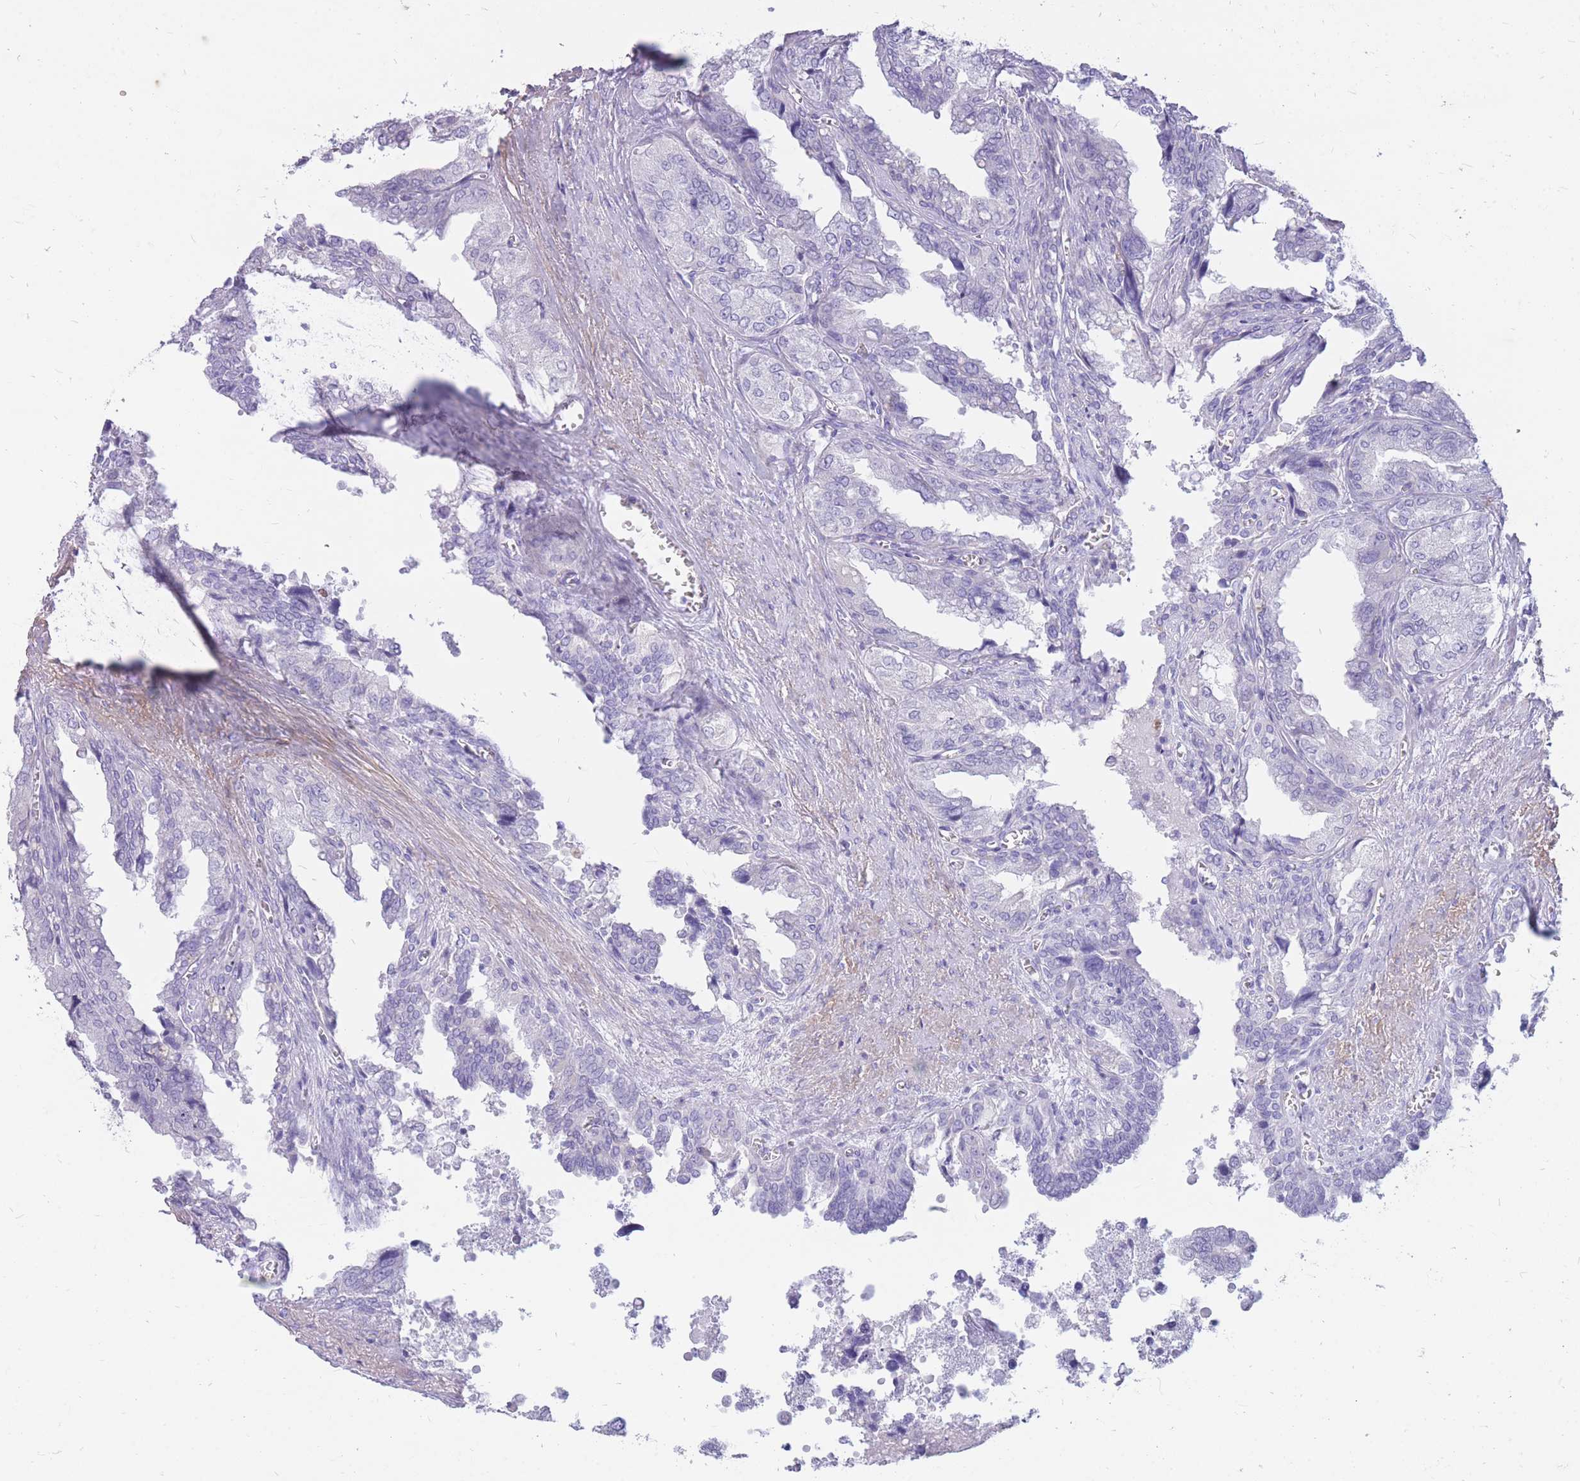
{"staining": {"intensity": "negative", "quantity": "none", "location": "none"}, "tissue": "seminal vesicle", "cell_type": "Glandular cells", "image_type": "normal", "snomed": [{"axis": "morphology", "description": "Normal tissue, NOS"}, {"axis": "topography", "description": "Seminal veicle"}], "caption": "An immunohistochemistry histopathology image of unremarkable seminal vesicle is shown. There is no staining in glandular cells of seminal vesicle. (Brightfield microscopy of DAB (3,3'-diaminobenzidine) IHC at high magnification).", "gene": "CYP21A2", "patient": {"sex": "male", "age": 67}}